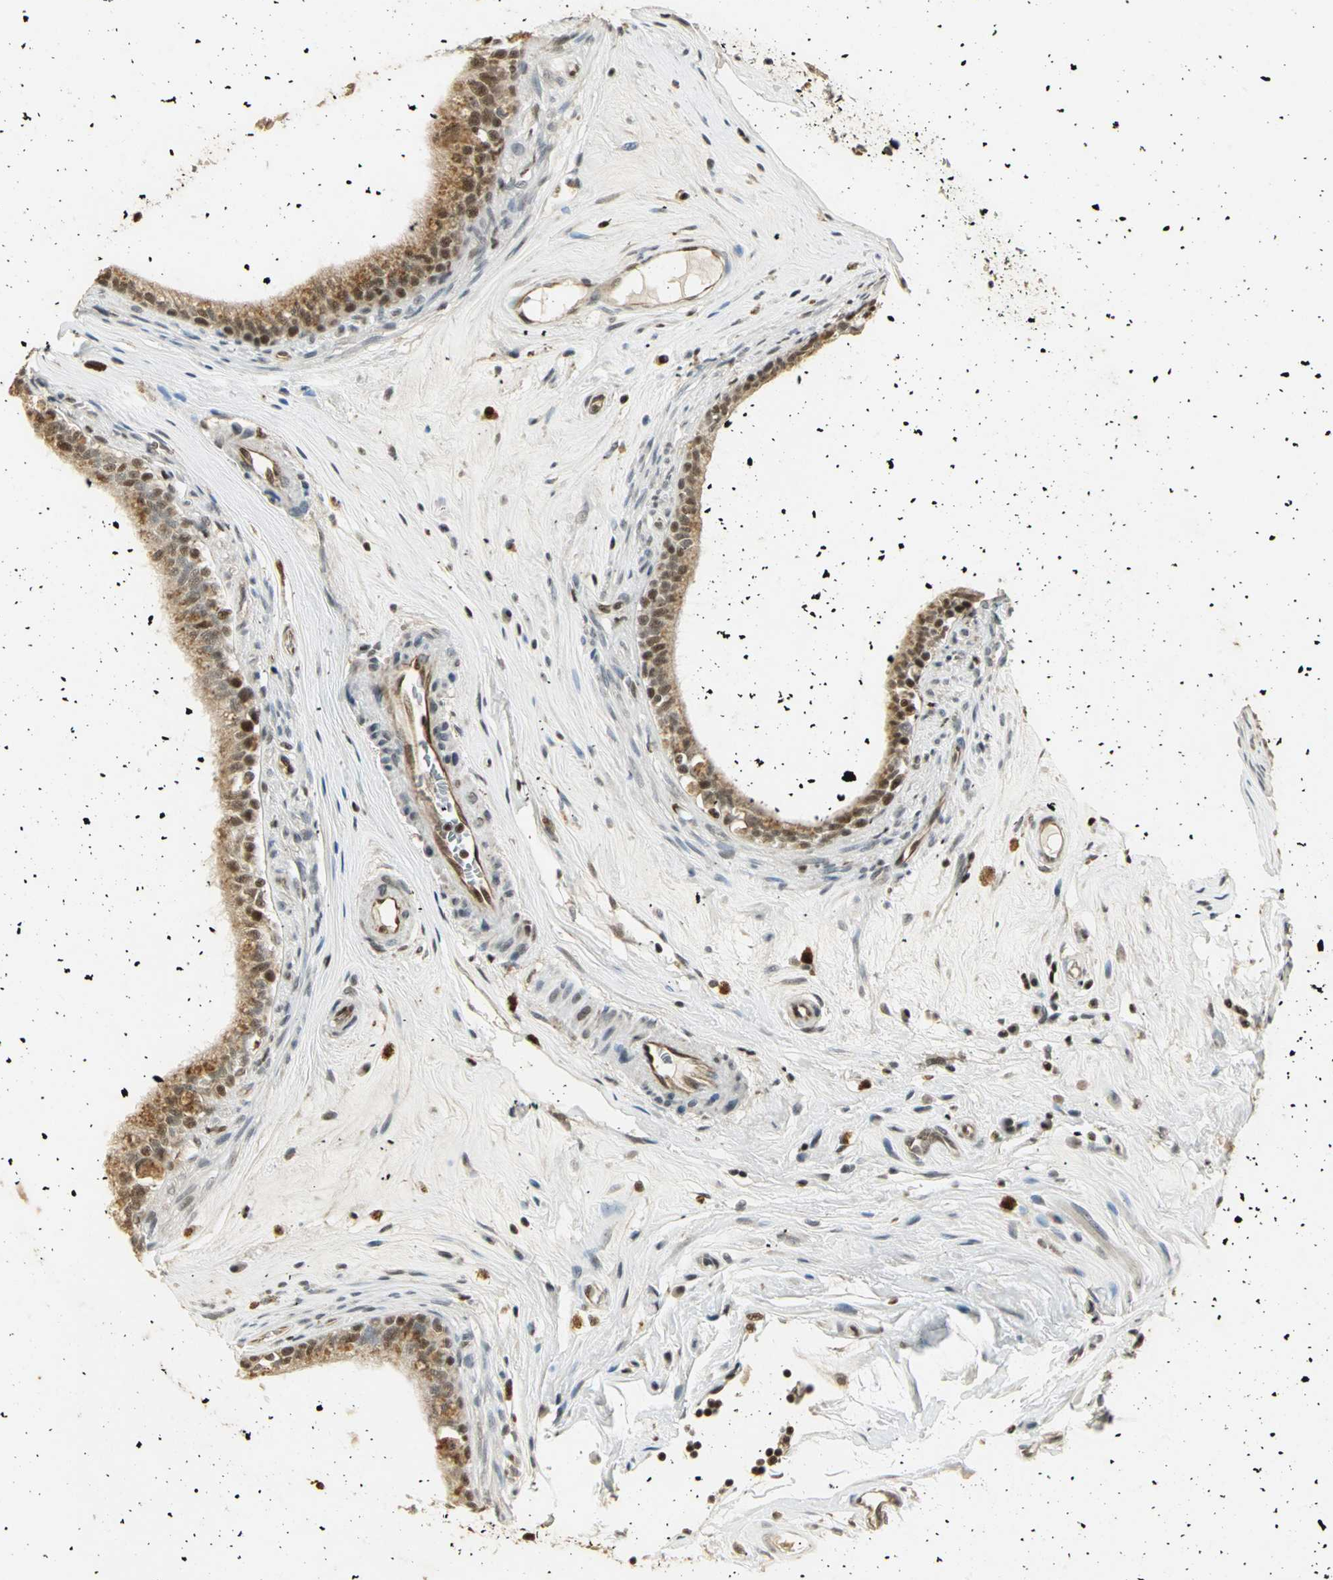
{"staining": {"intensity": "strong", "quantity": ">75%", "location": "cytoplasmic/membranous,nuclear"}, "tissue": "epididymis", "cell_type": "Glandular cells", "image_type": "normal", "snomed": [{"axis": "morphology", "description": "Normal tissue, NOS"}, {"axis": "morphology", "description": "Inflammation, NOS"}, {"axis": "topography", "description": "Epididymis"}], "caption": "Immunohistochemical staining of benign human epididymis displays strong cytoplasmic/membranous,nuclear protein positivity in approximately >75% of glandular cells. The protein of interest is stained brown, and the nuclei are stained in blue (DAB (3,3'-diaminobenzidine) IHC with brightfield microscopy, high magnification).", "gene": "ELF1", "patient": {"sex": "male", "age": 84}}